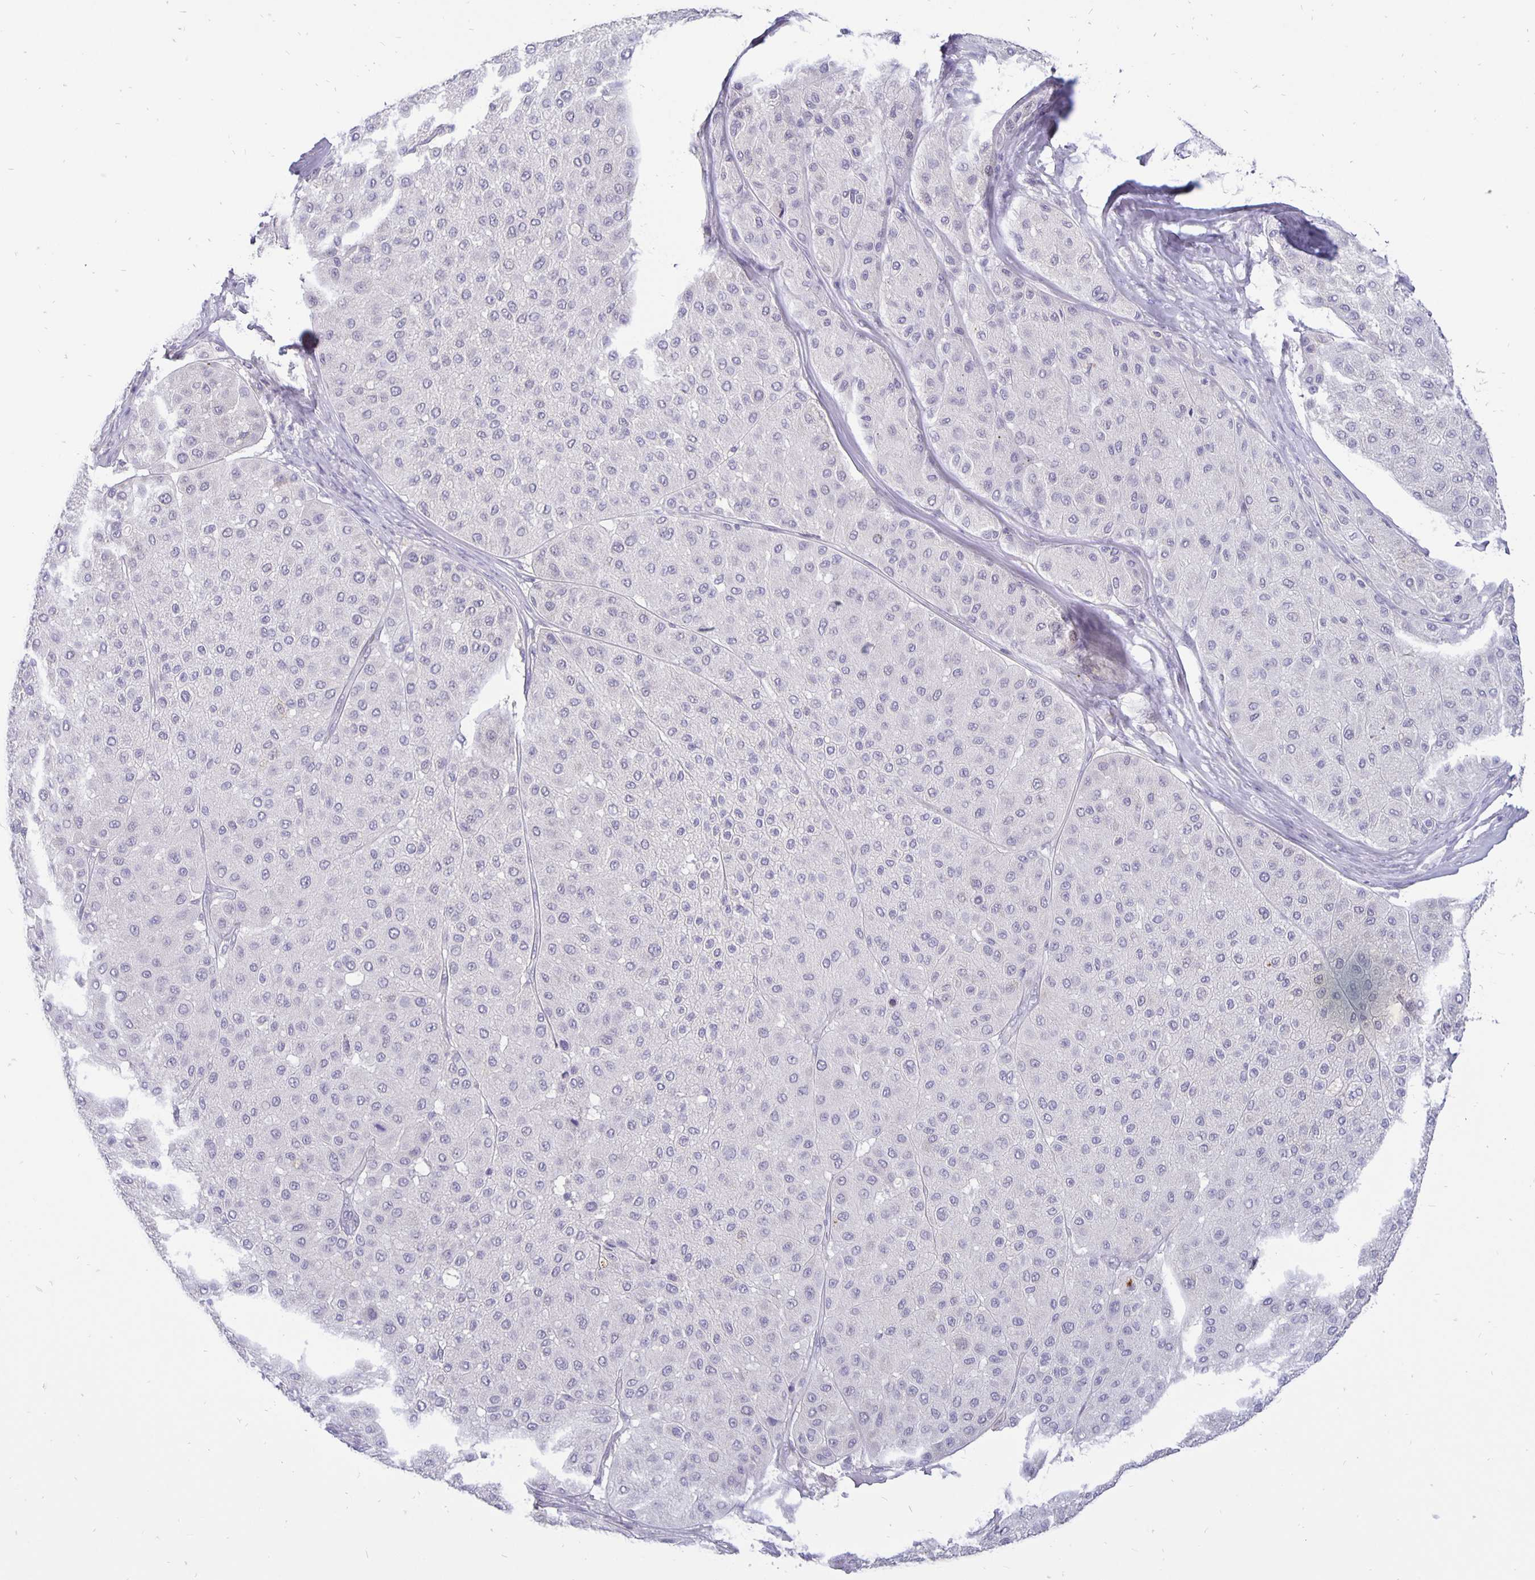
{"staining": {"intensity": "negative", "quantity": "none", "location": "none"}, "tissue": "melanoma", "cell_type": "Tumor cells", "image_type": "cancer", "snomed": [{"axis": "morphology", "description": "Malignant melanoma, Metastatic site"}, {"axis": "topography", "description": "Smooth muscle"}], "caption": "IHC histopathology image of melanoma stained for a protein (brown), which demonstrates no expression in tumor cells.", "gene": "ERBB2", "patient": {"sex": "male", "age": 41}}